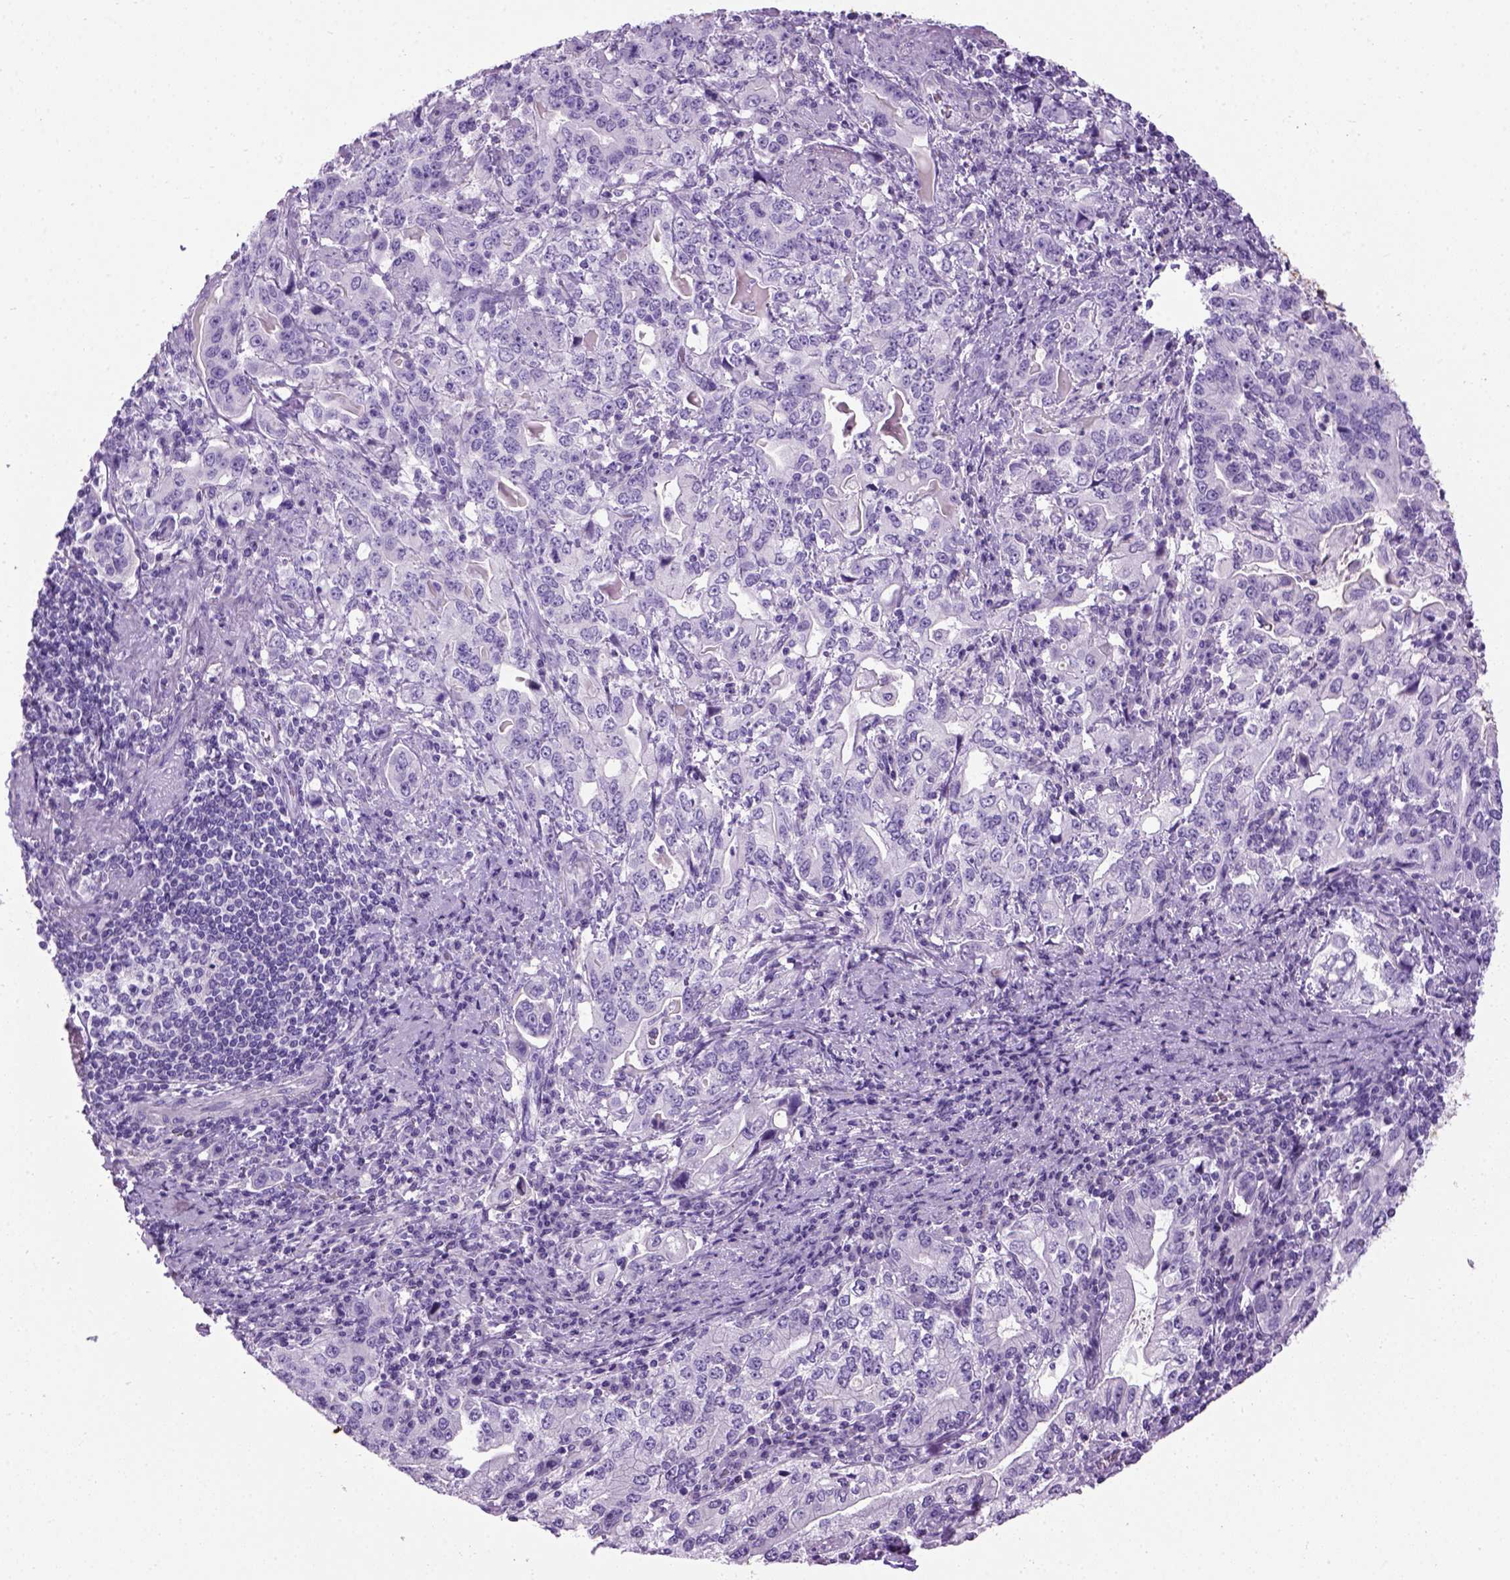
{"staining": {"intensity": "negative", "quantity": "none", "location": "none"}, "tissue": "stomach cancer", "cell_type": "Tumor cells", "image_type": "cancer", "snomed": [{"axis": "morphology", "description": "Adenocarcinoma, NOS"}, {"axis": "topography", "description": "Stomach, lower"}], "caption": "Immunohistochemistry (IHC) image of neoplastic tissue: human adenocarcinoma (stomach) stained with DAB exhibits no significant protein positivity in tumor cells. The staining is performed using DAB (3,3'-diaminobenzidine) brown chromogen with nuclei counter-stained in using hematoxylin.", "gene": "GABRB2", "patient": {"sex": "female", "age": 72}}